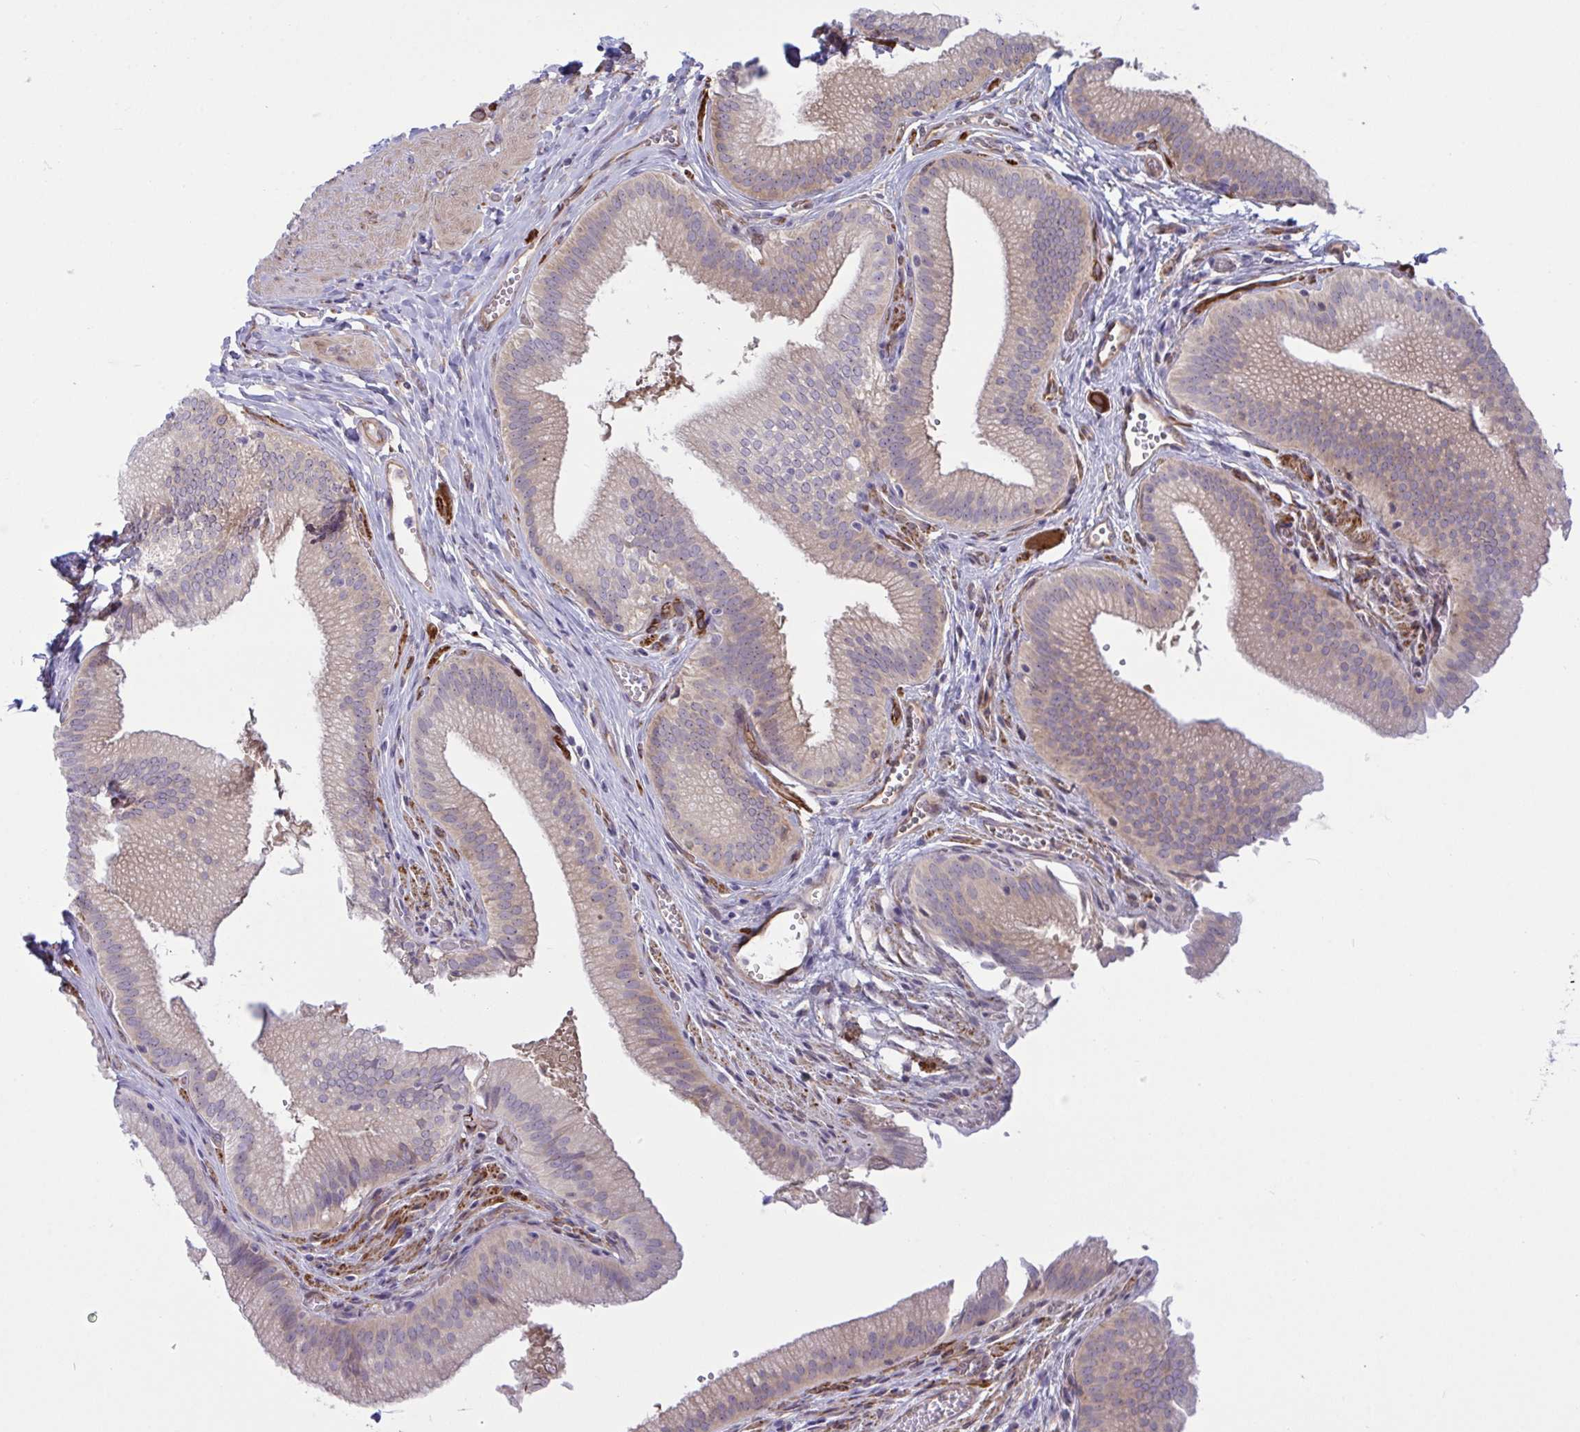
{"staining": {"intensity": "moderate", "quantity": "<25%", "location": "cytoplasmic/membranous"}, "tissue": "gallbladder", "cell_type": "Glandular cells", "image_type": "normal", "snomed": [{"axis": "morphology", "description": "Normal tissue, NOS"}, {"axis": "topography", "description": "Gallbladder"}, {"axis": "topography", "description": "Peripheral nerve tissue"}], "caption": "Immunohistochemistry (IHC) of normal human gallbladder shows low levels of moderate cytoplasmic/membranous expression in about <25% of glandular cells. Ihc stains the protein of interest in brown and the nuclei are stained blue.", "gene": "PRRT4", "patient": {"sex": "male", "age": 17}}